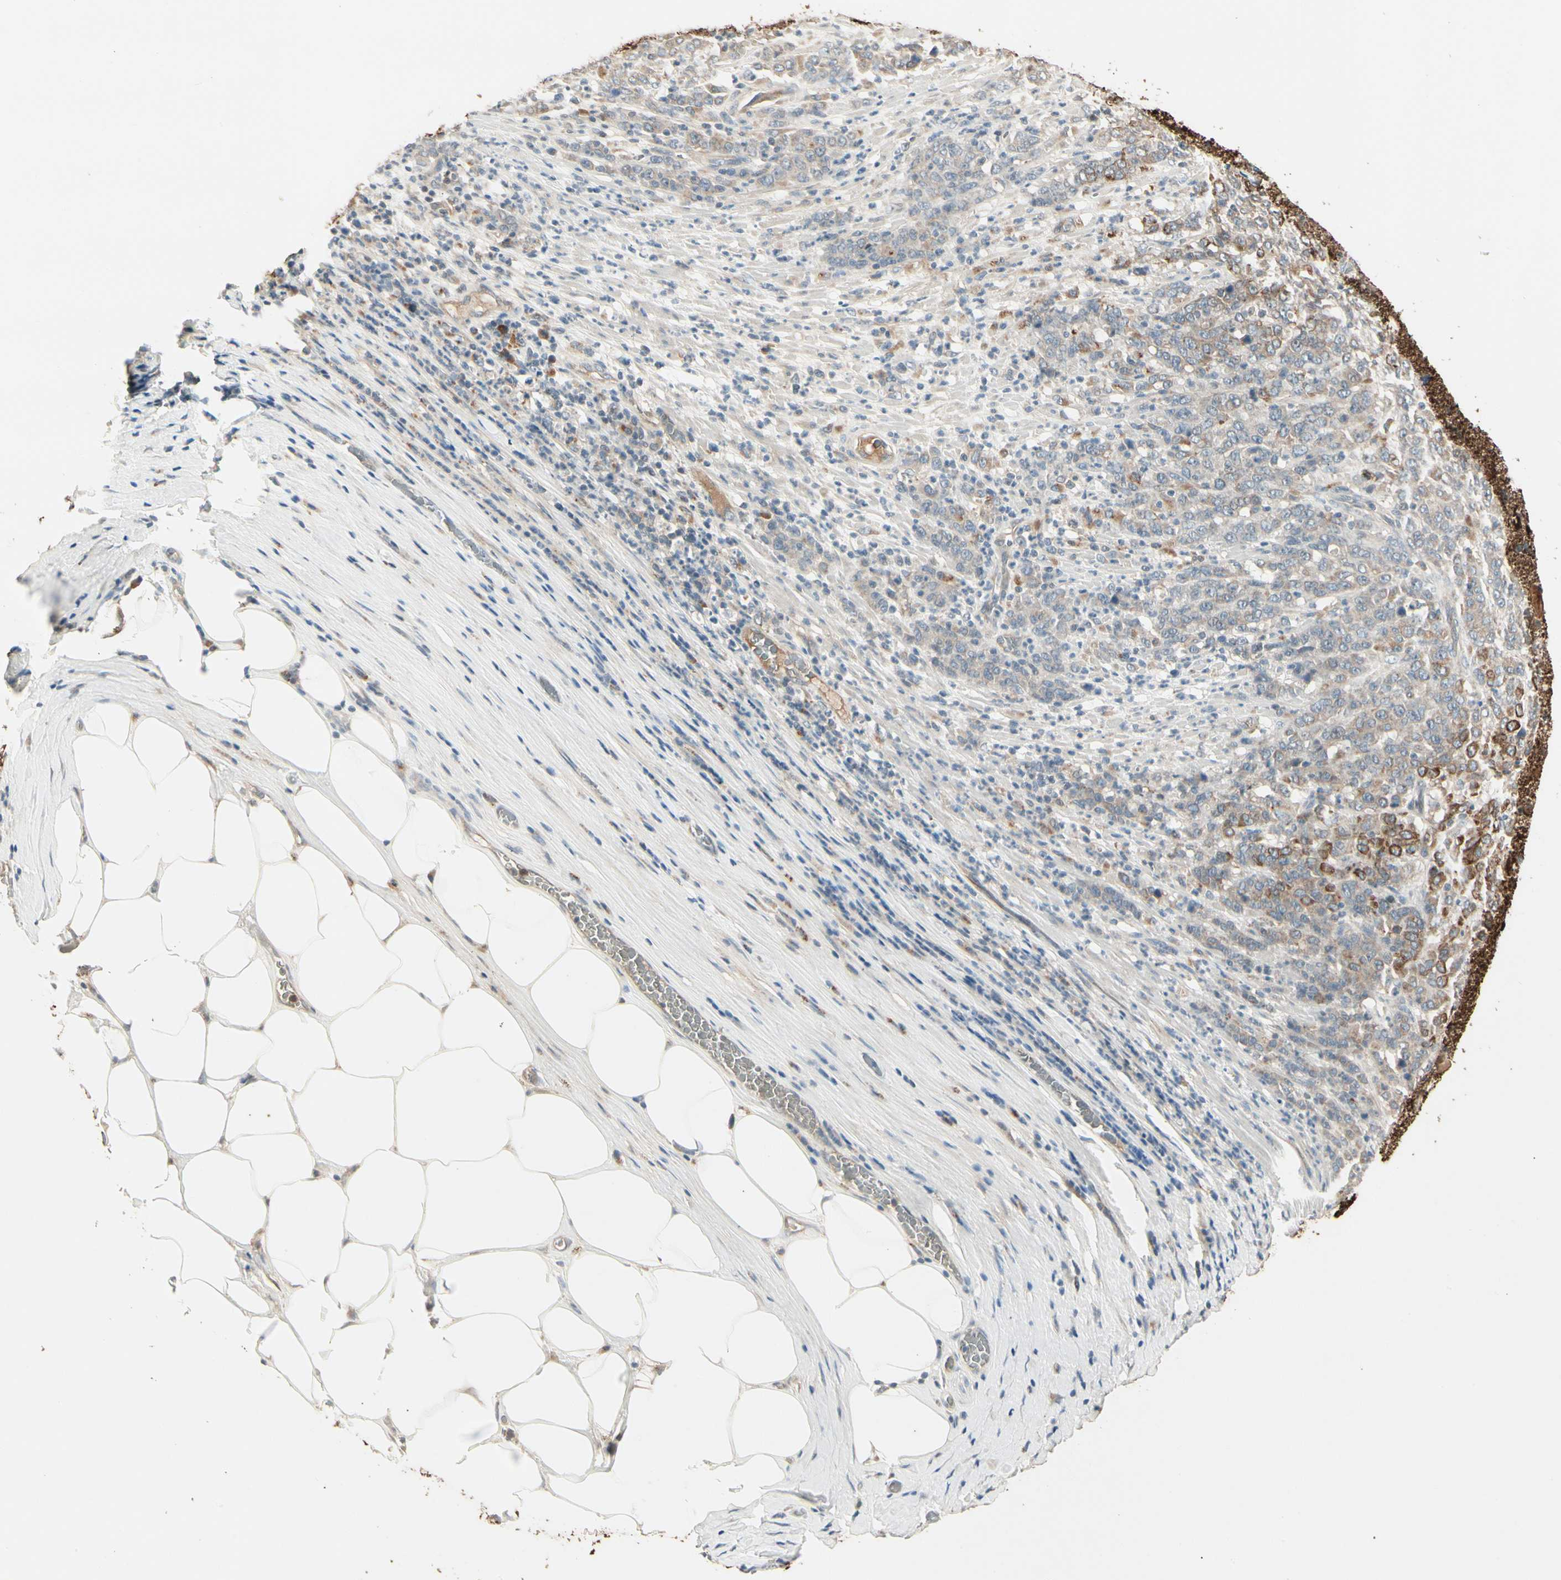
{"staining": {"intensity": "strong", "quantity": "25%-75%", "location": "cytoplasmic/membranous"}, "tissue": "stomach cancer", "cell_type": "Tumor cells", "image_type": "cancer", "snomed": [{"axis": "morphology", "description": "Adenocarcinoma, NOS"}, {"axis": "topography", "description": "Stomach, lower"}], "caption": "Strong cytoplasmic/membranous positivity is present in approximately 25%-75% of tumor cells in stomach cancer.", "gene": "SKIL", "patient": {"sex": "female", "age": 71}}